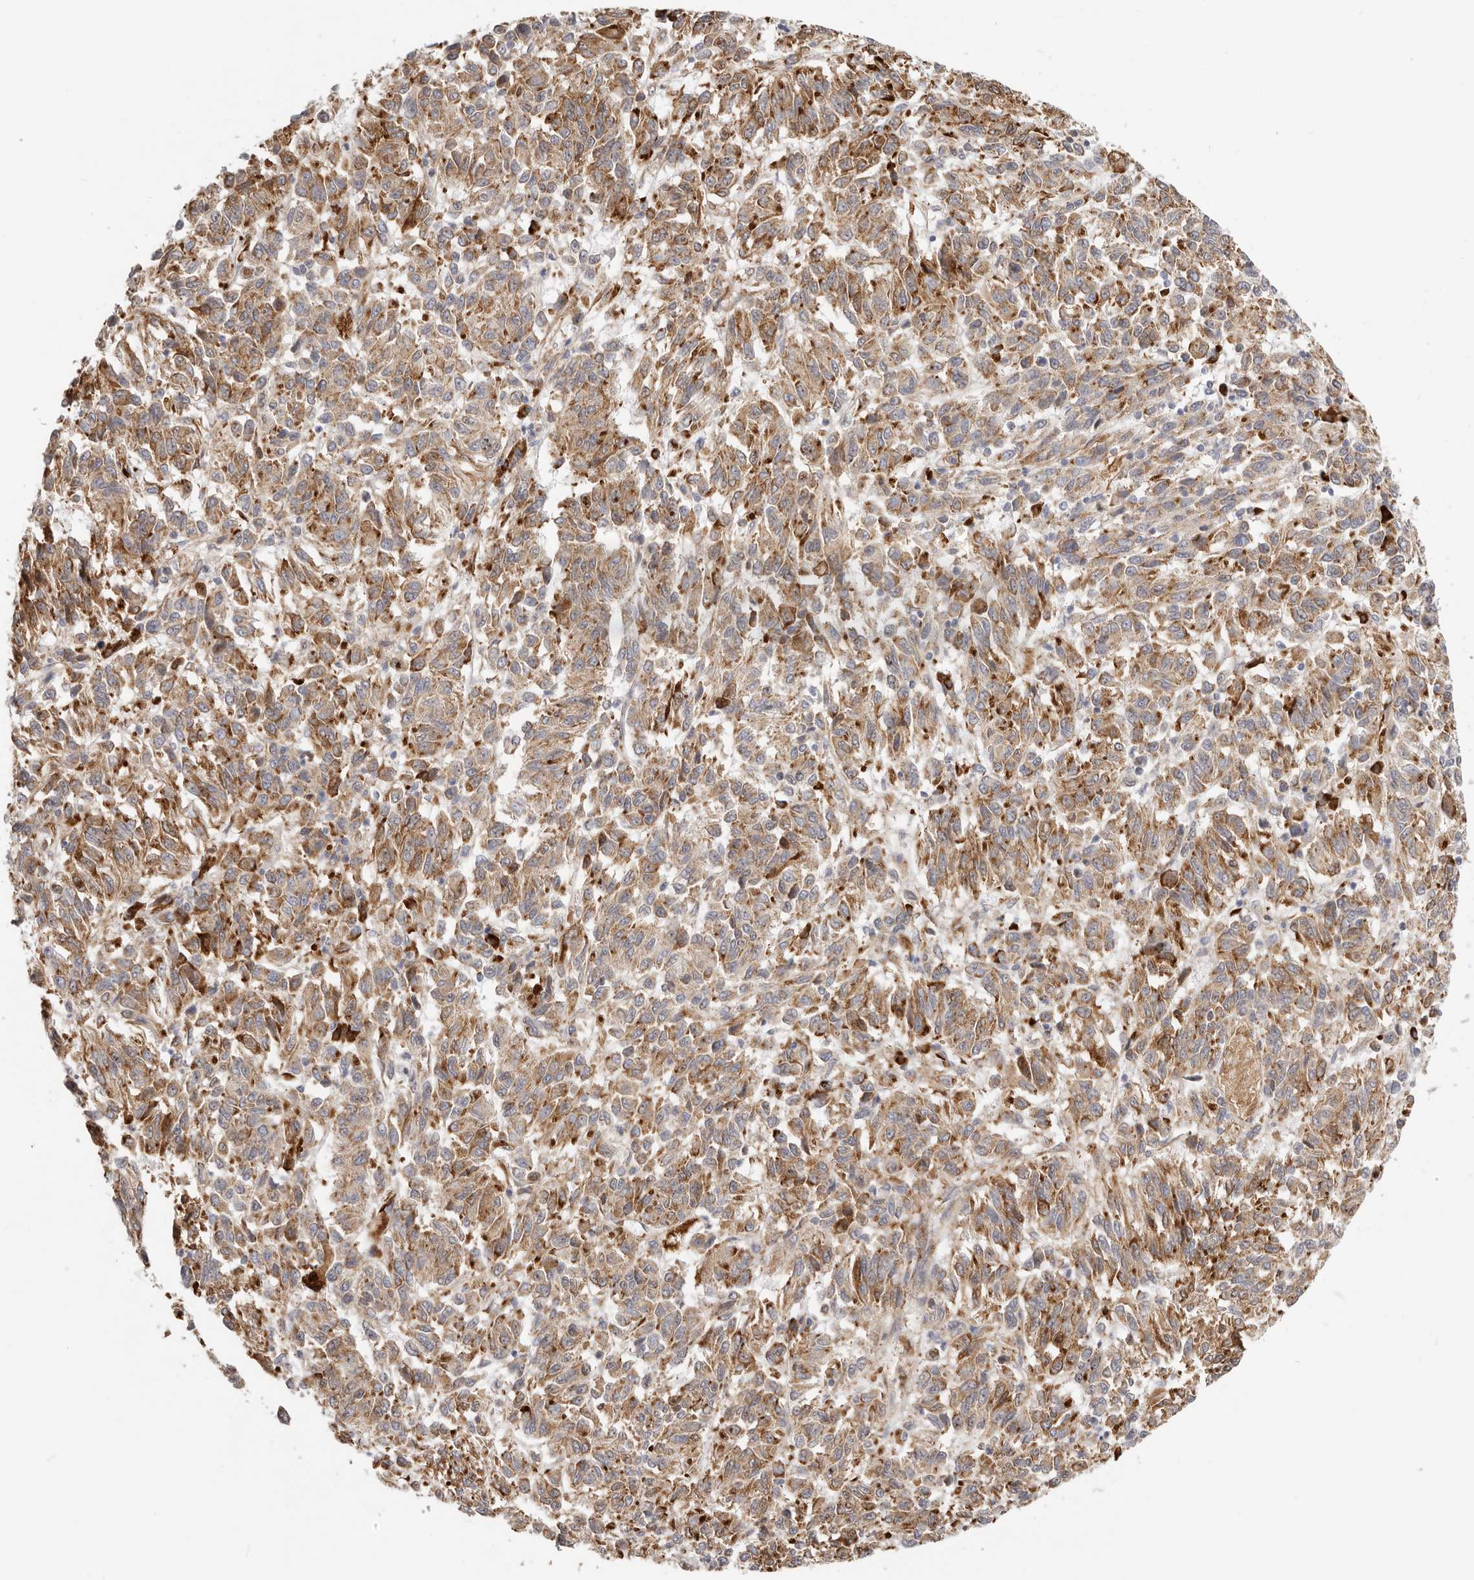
{"staining": {"intensity": "moderate", "quantity": ">75%", "location": "cytoplasmic/membranous"}, "tissue": "melanoma", "cell_type": "Tumor cells", "image_type": "cancer", "snomed": [{"axis": "morphology", "description": "Malignant melanoma, Metastatic site"}, {"axis": "topography", "description": "Lung"}], "caption": "Immunohistochemistry image of neoplastic tissue: melanoma stained using immunohistochemistry (IHC) demonstrates medium levels of moderate protein expression localized specifically in the cytoplasmic/membranous of tumor cells, appearing as a cytoplasmic/membranous brown color.", "gene": "IL32", "patient": {"sex": "male", "age": 64}}